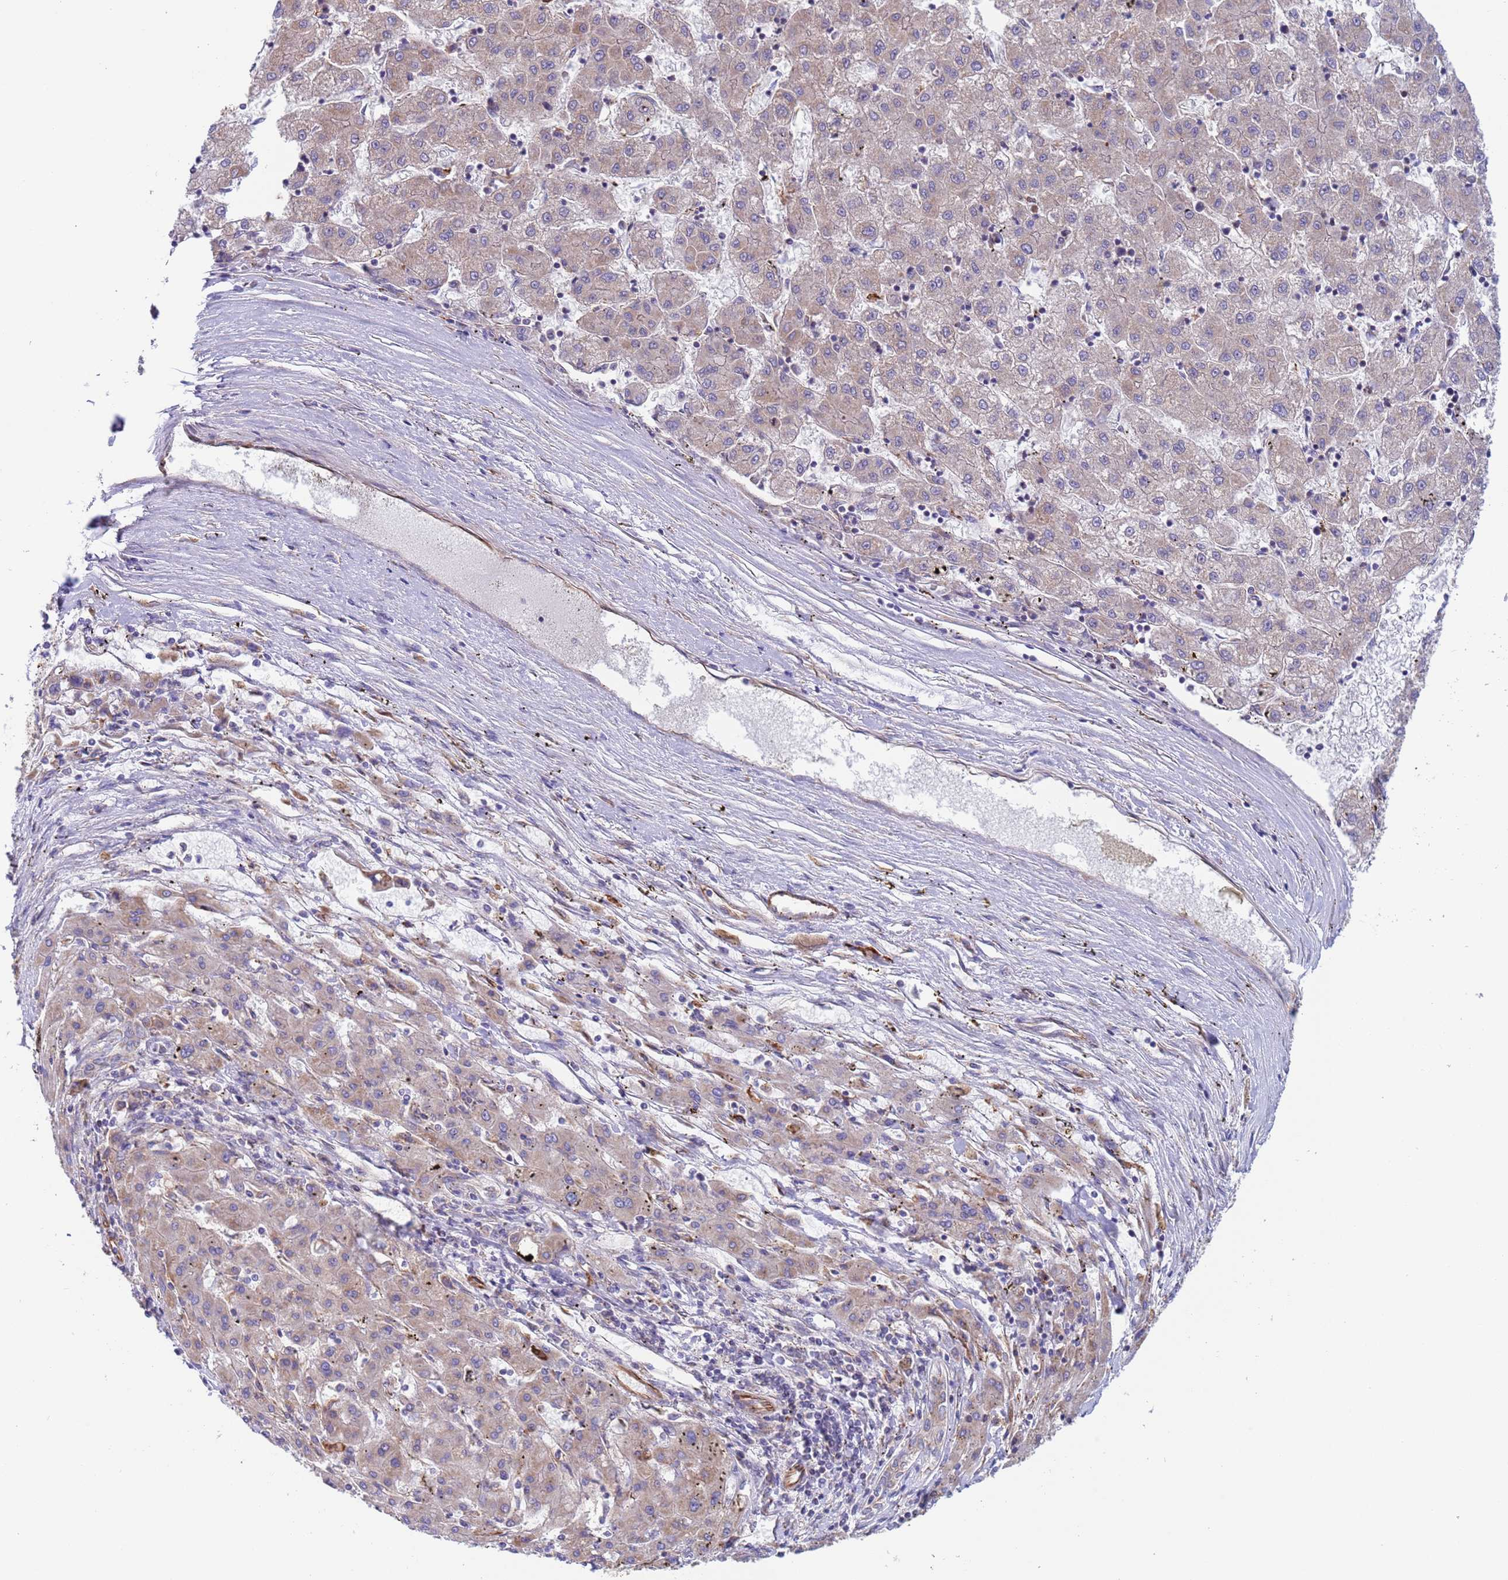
{"staining": {"intensity": "weak", "quantity": "<25%", "location": "cytoplasmic/membranous"}, "tissue": "liver cancer", "cell_type": "Tumor cells", "image_type": "cancer", "snomed": [{"axis": "morphology", "description": "Carcinoma, Hepatocellular, NOS"}, {"axis": "topography", "description": "Liver"}], "caption": "DAB immunohistochemical staining of liver cancer shows no significant expression in tumor cells.", "gene": "NUDT12", "patient": {"sex": "male", "age": 72}}